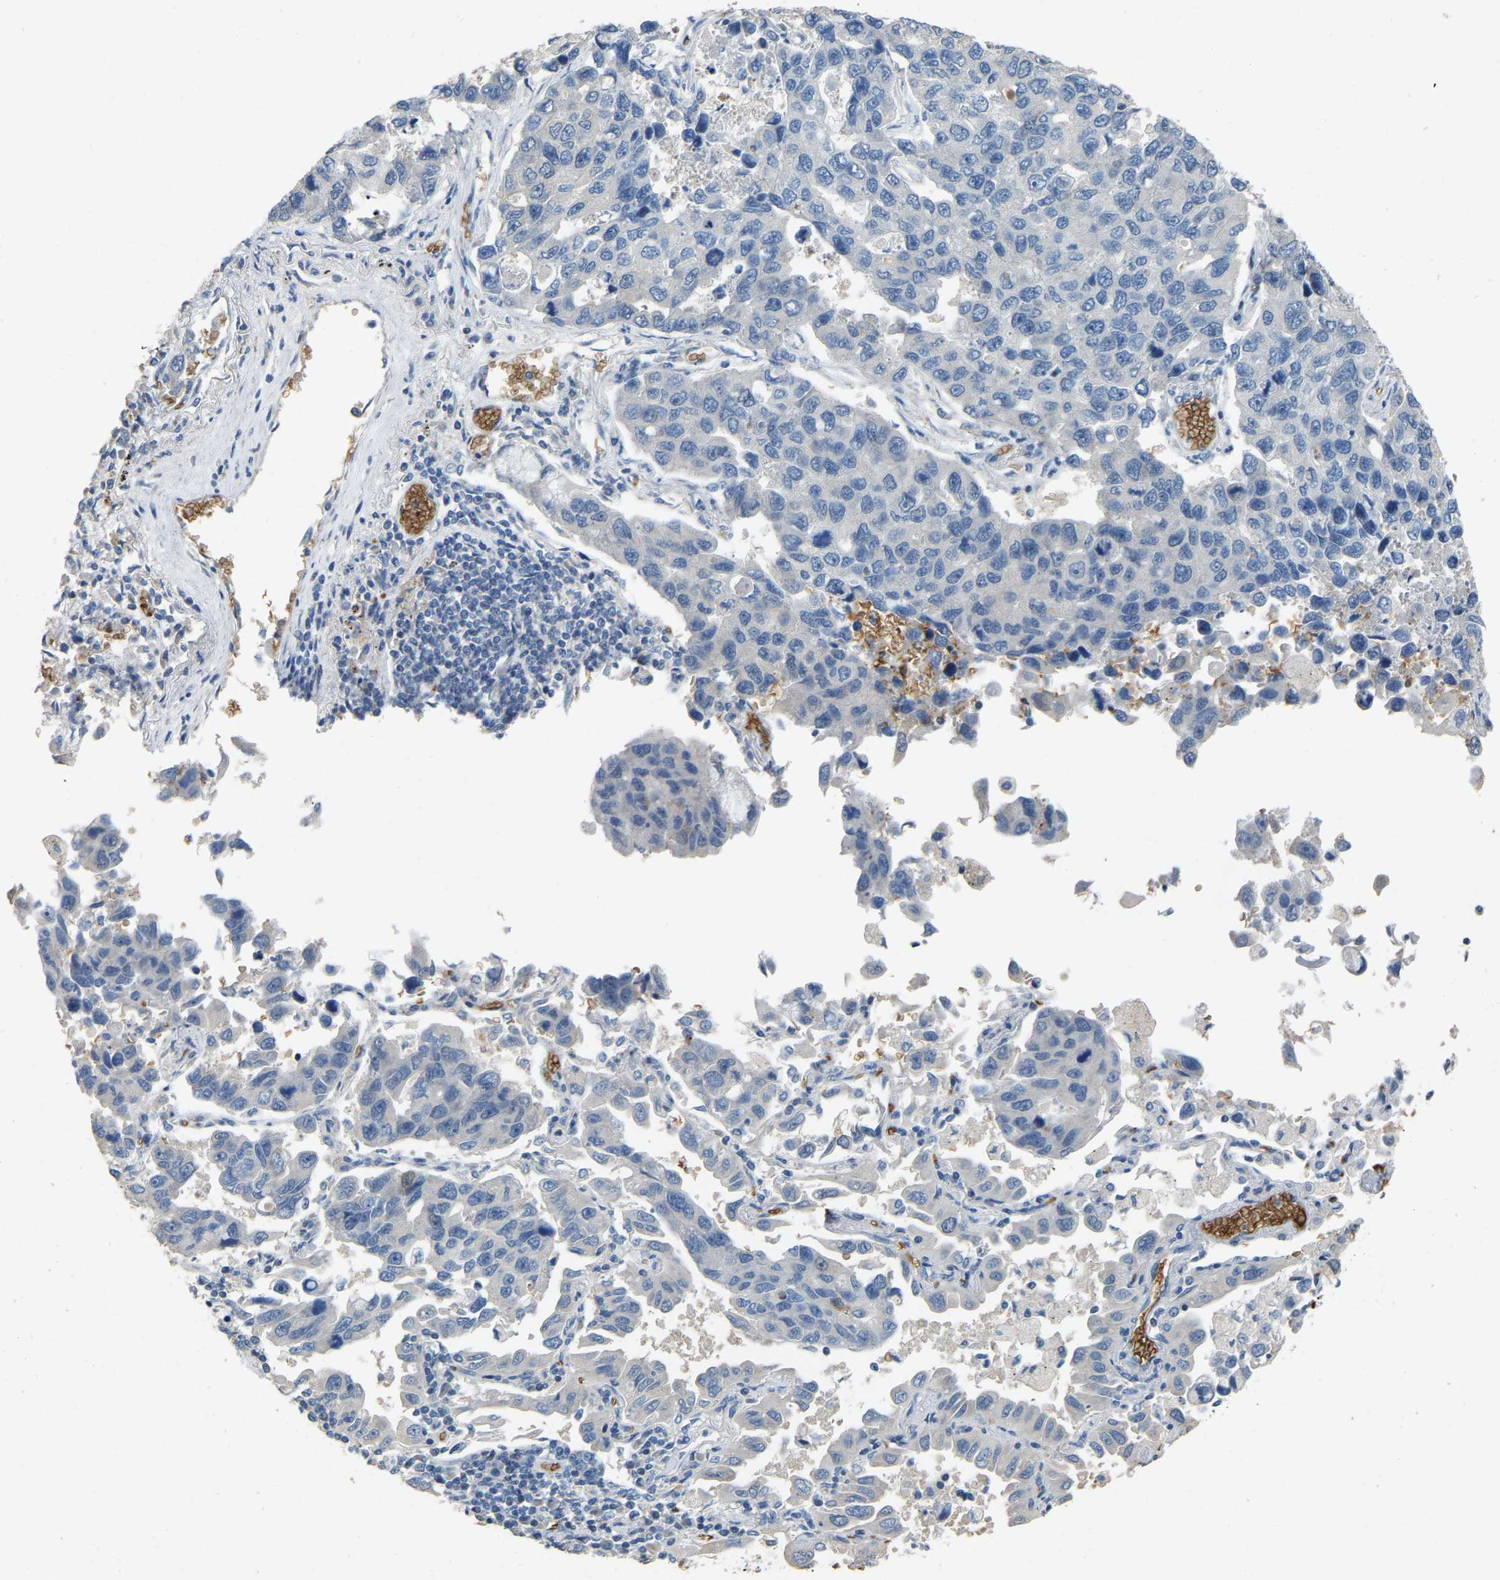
{"staining": {"intensity": "negative", "quantity": "none", "location": "none"}, "tissue": "lung cancer", "cell_type": "Tumor cells", "image_type": "cancer", "snomed": [{"axis": "morphology", "description": "Adenocarcinoma, NOS"}, {"axis": "topography", "description": "Lung"}], "caption": "Immunohistochemistry photomicrograph of human lung adenocarcinoma stained for a protein (brown), which exhibits no staining in tumor cells.", "gene": "CFAP298", "patient": {"sex": "male", "age": 64}}